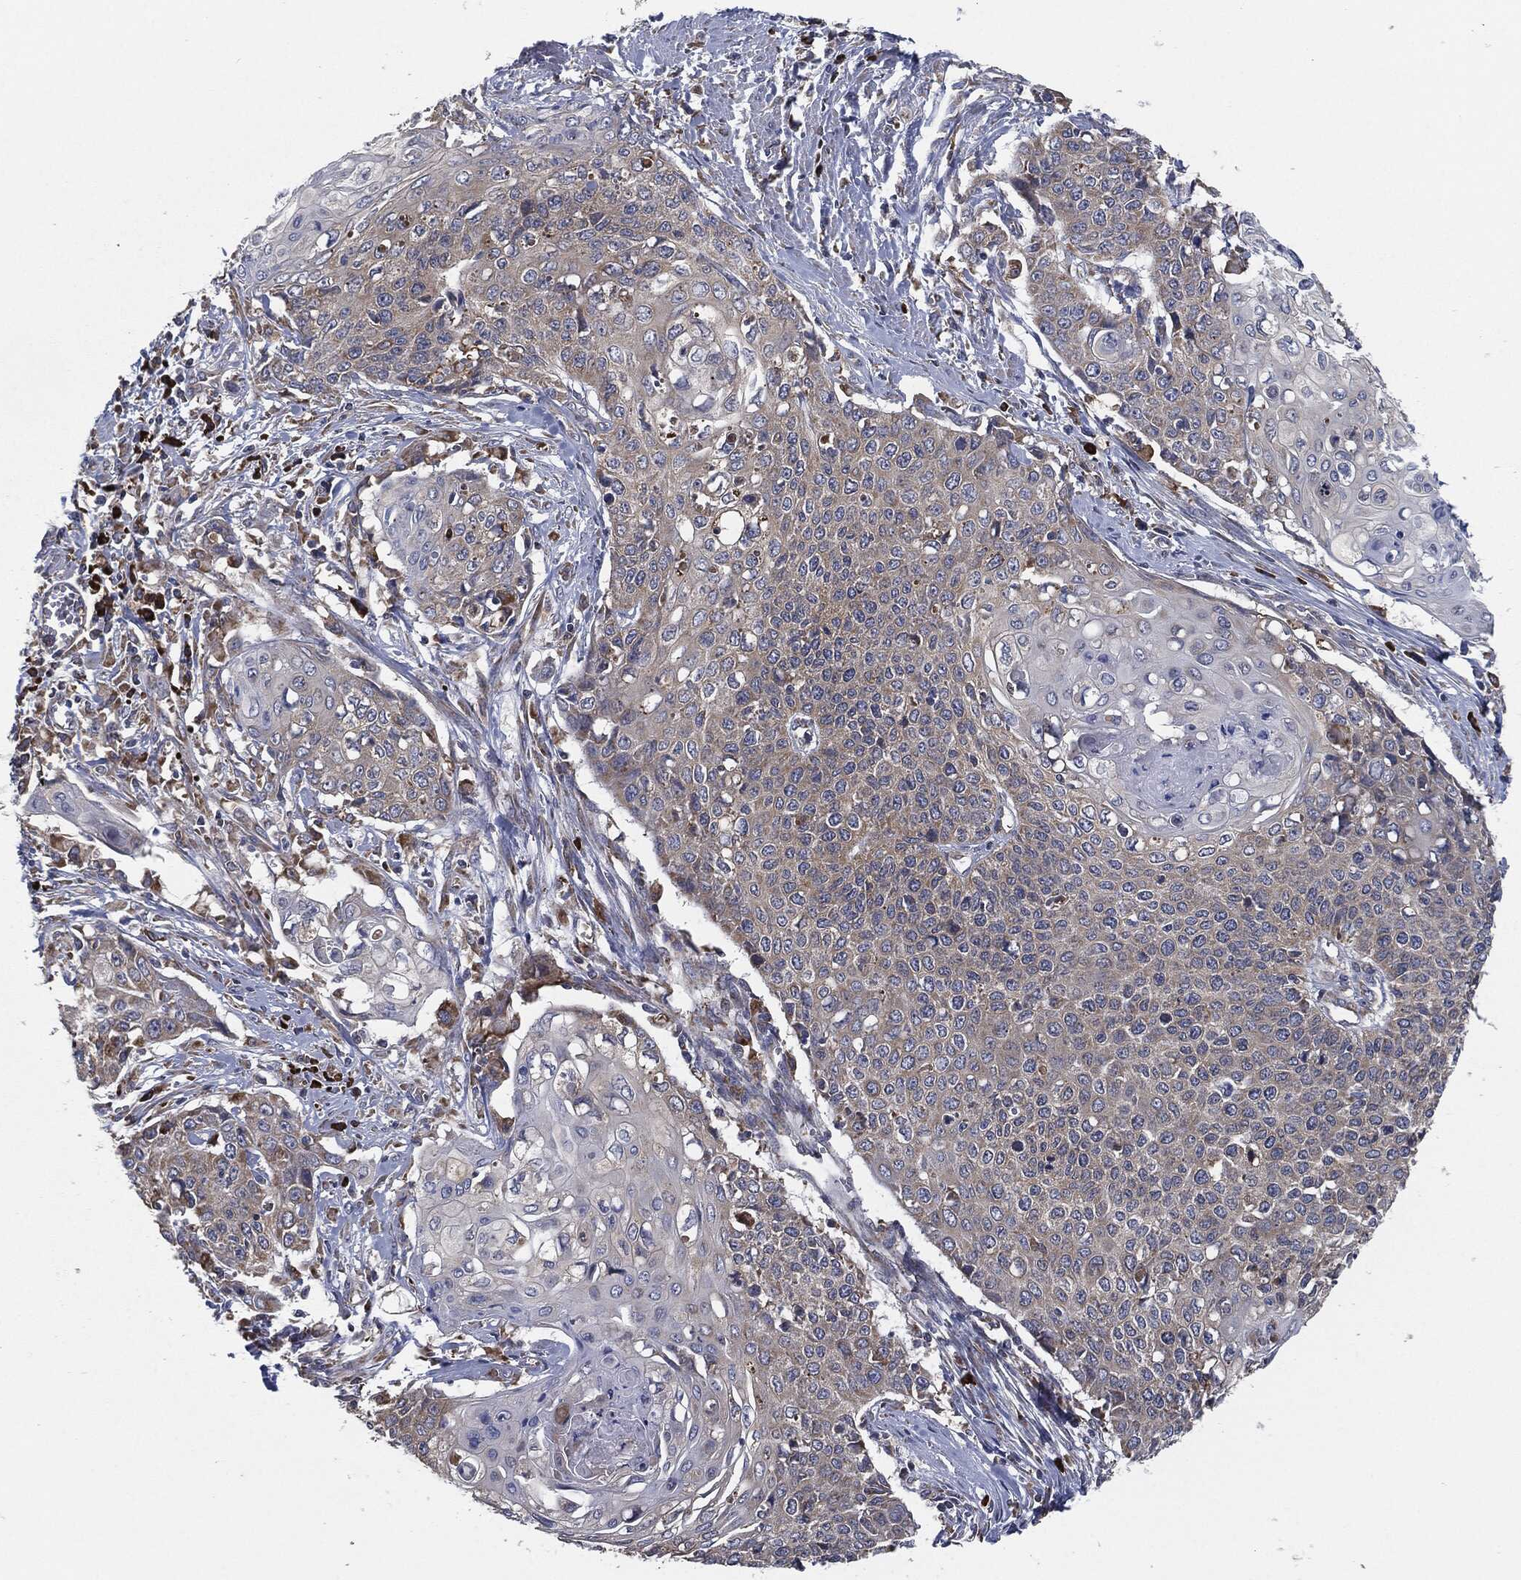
{"staining": {"intensity": "negative", "quantity": "none", "location": "none"}, "tissue": "cervical cancer", "cell_type": "Tumor cells", "image_type": "cancer", "snomed": [{"axis": "morphology", "description": "Squamous cell carcinoma, NOS"}, {"axis": "topography", "description": "Cervix"}], "caption": "This image is of squamous cell carcinoma (cervical) stained with immunohistochemistry to label a protein in brown with the nuclei are counter-stained blue. There is no expression in tumor cells.", "gene": "PRDX4", "patient": {"sex": "female", "age": 39}}